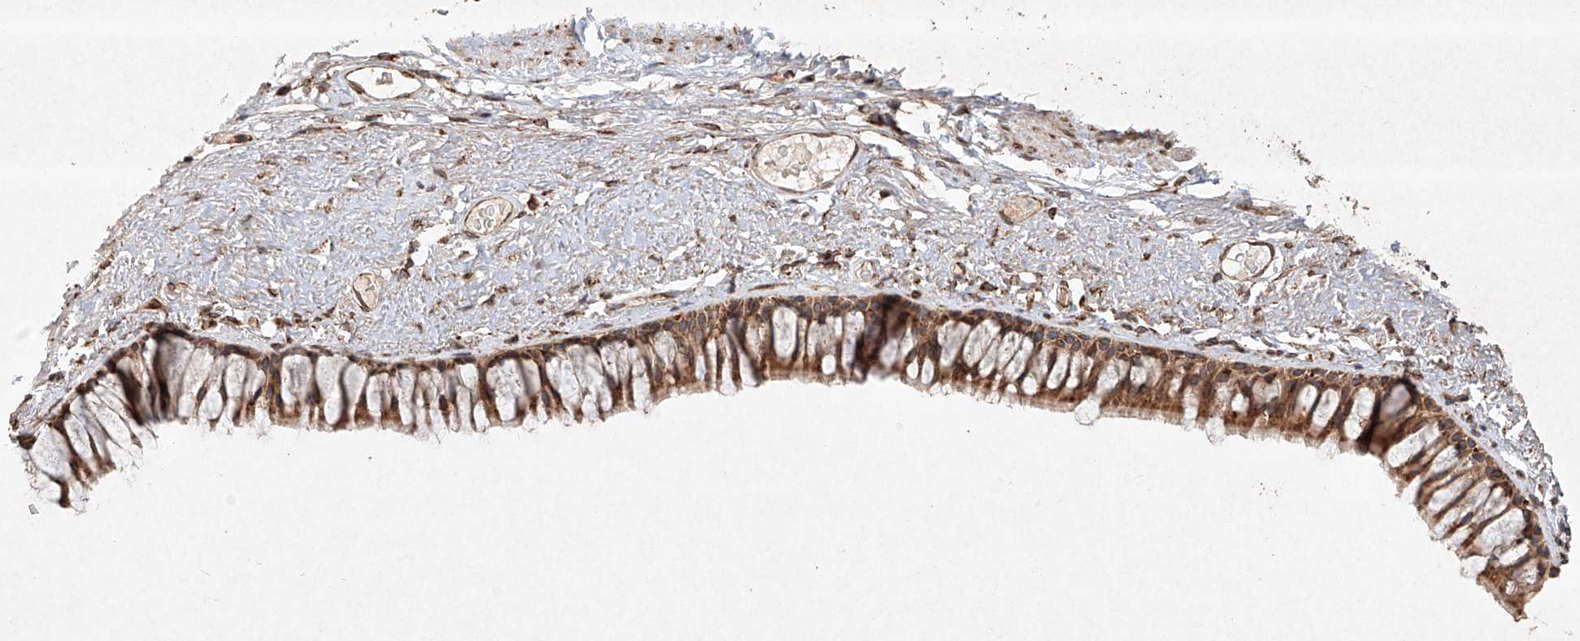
{"staining": {"intensity": "moderate", "quantity": ">75%", "location": "cytoplasmic/membranous"}, "tissue": "bronchus", "cell_type": "Respiratory epithelial cells", "image_type": "normal", "snomed": [{"axis": "morphology", "description": "Normal tissue, NOS"}, {"axis": "topography", "description": "Cartilage tissue"}, {"axis": "topography", "description": "Bronchus"}], "caption": "Moderate cytoplasmic/membranous staining is identified in approximately >75% of respiratory epithelial cells in unremarkable bronchus. (IHC, brightfield microscopy, high magnification).", "gene": "SEMA3B", "patient": {"sex": "female", "age": 73}}